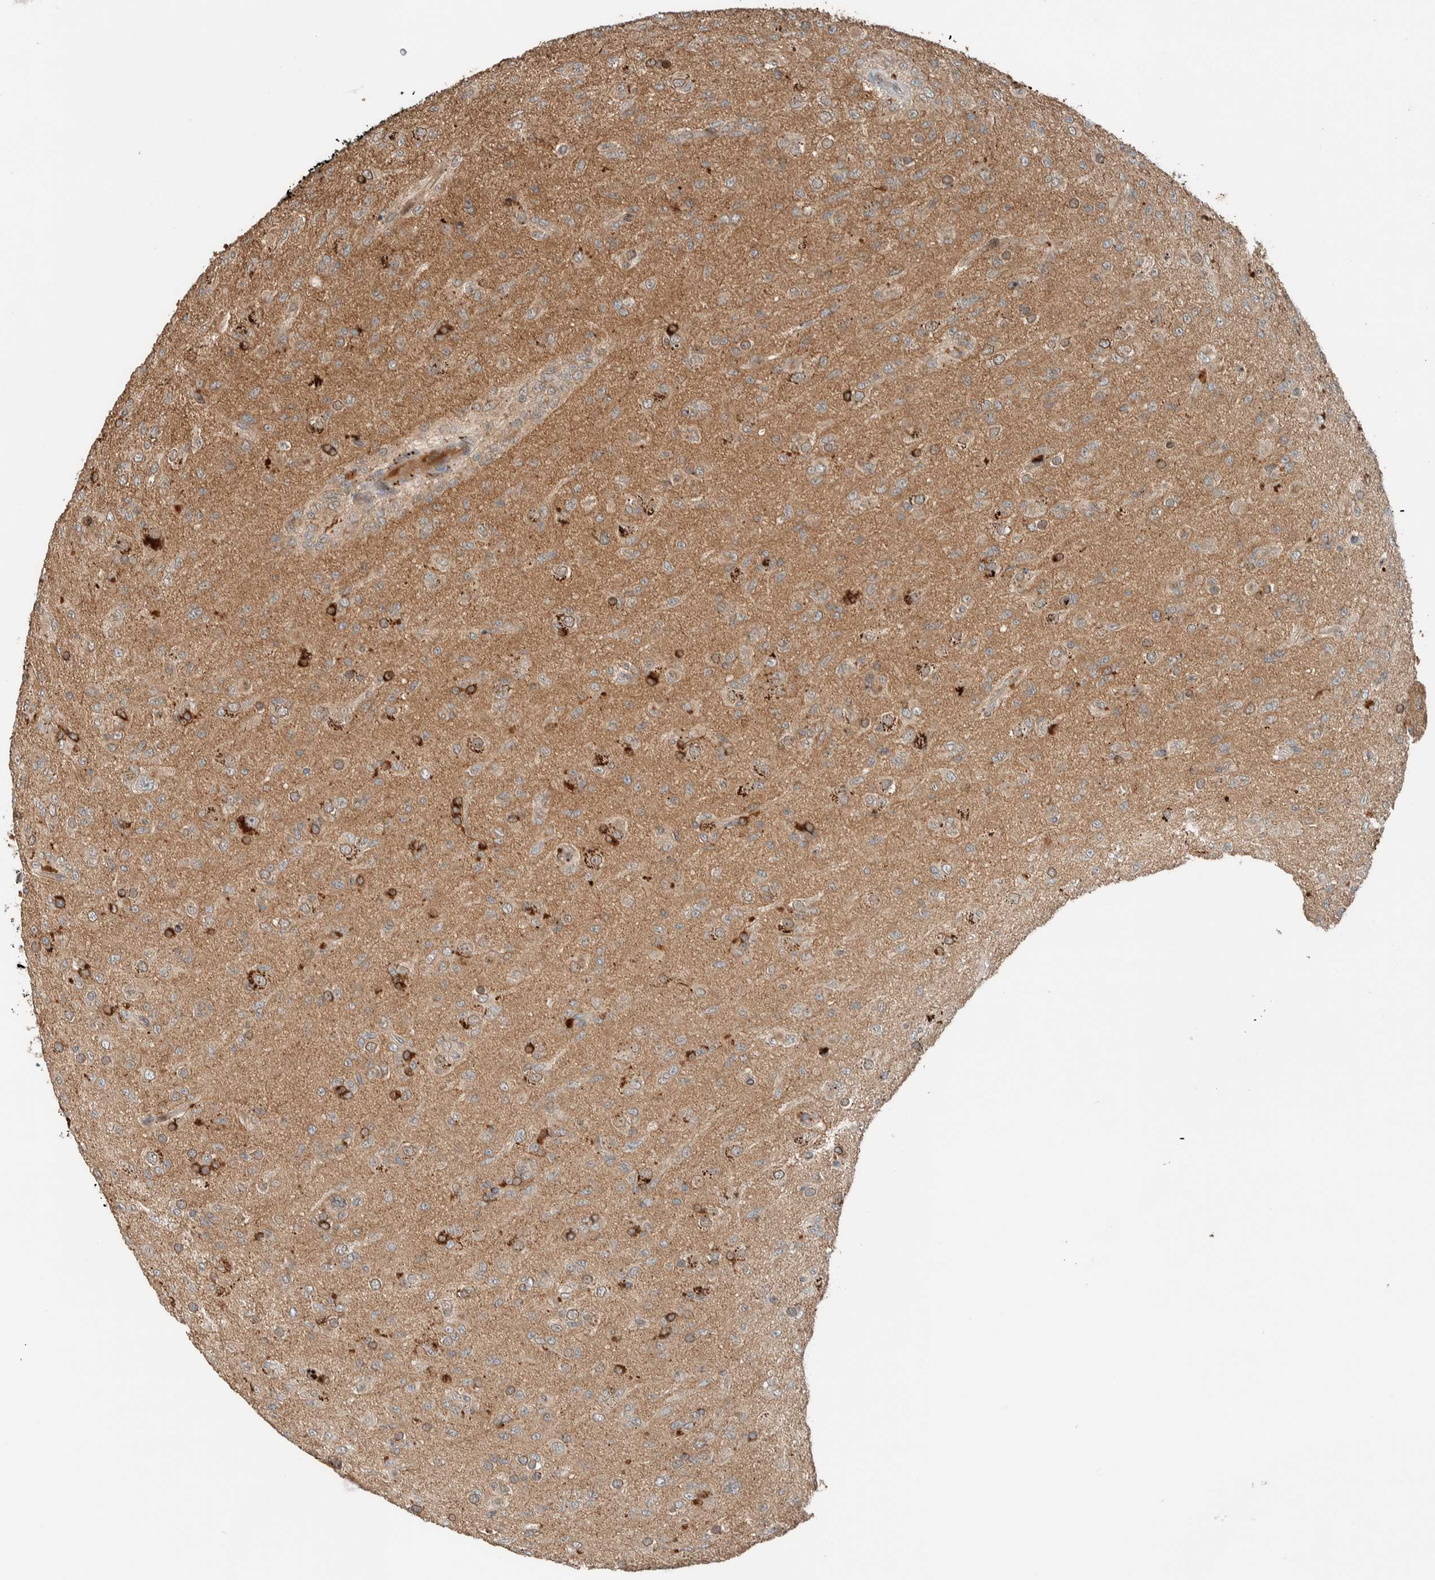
{"staining": {"intensity": "moderate", "quantity": ">75%", "location": "cytoplasmic/membranous"}, "tissue": "glioma", "cell_type": "Tumor cells", "image_type": "cancer", "snomed": [{"axis": "morphology", "description": "Glioma, malignant, Low grade"}, {"axis": "topography", "description": "Brain"}], "caption": "High-magnification brightfield microscopy of glioma stained with DAB (brown) and counterstained with hematoxylin (blue). tumor cells exhibit moderate cytoplasmic/membranous staining is identified in approximately>75% of cells.", "gene": "NBR1", "patient": {"sex": "male", "age": 65}}